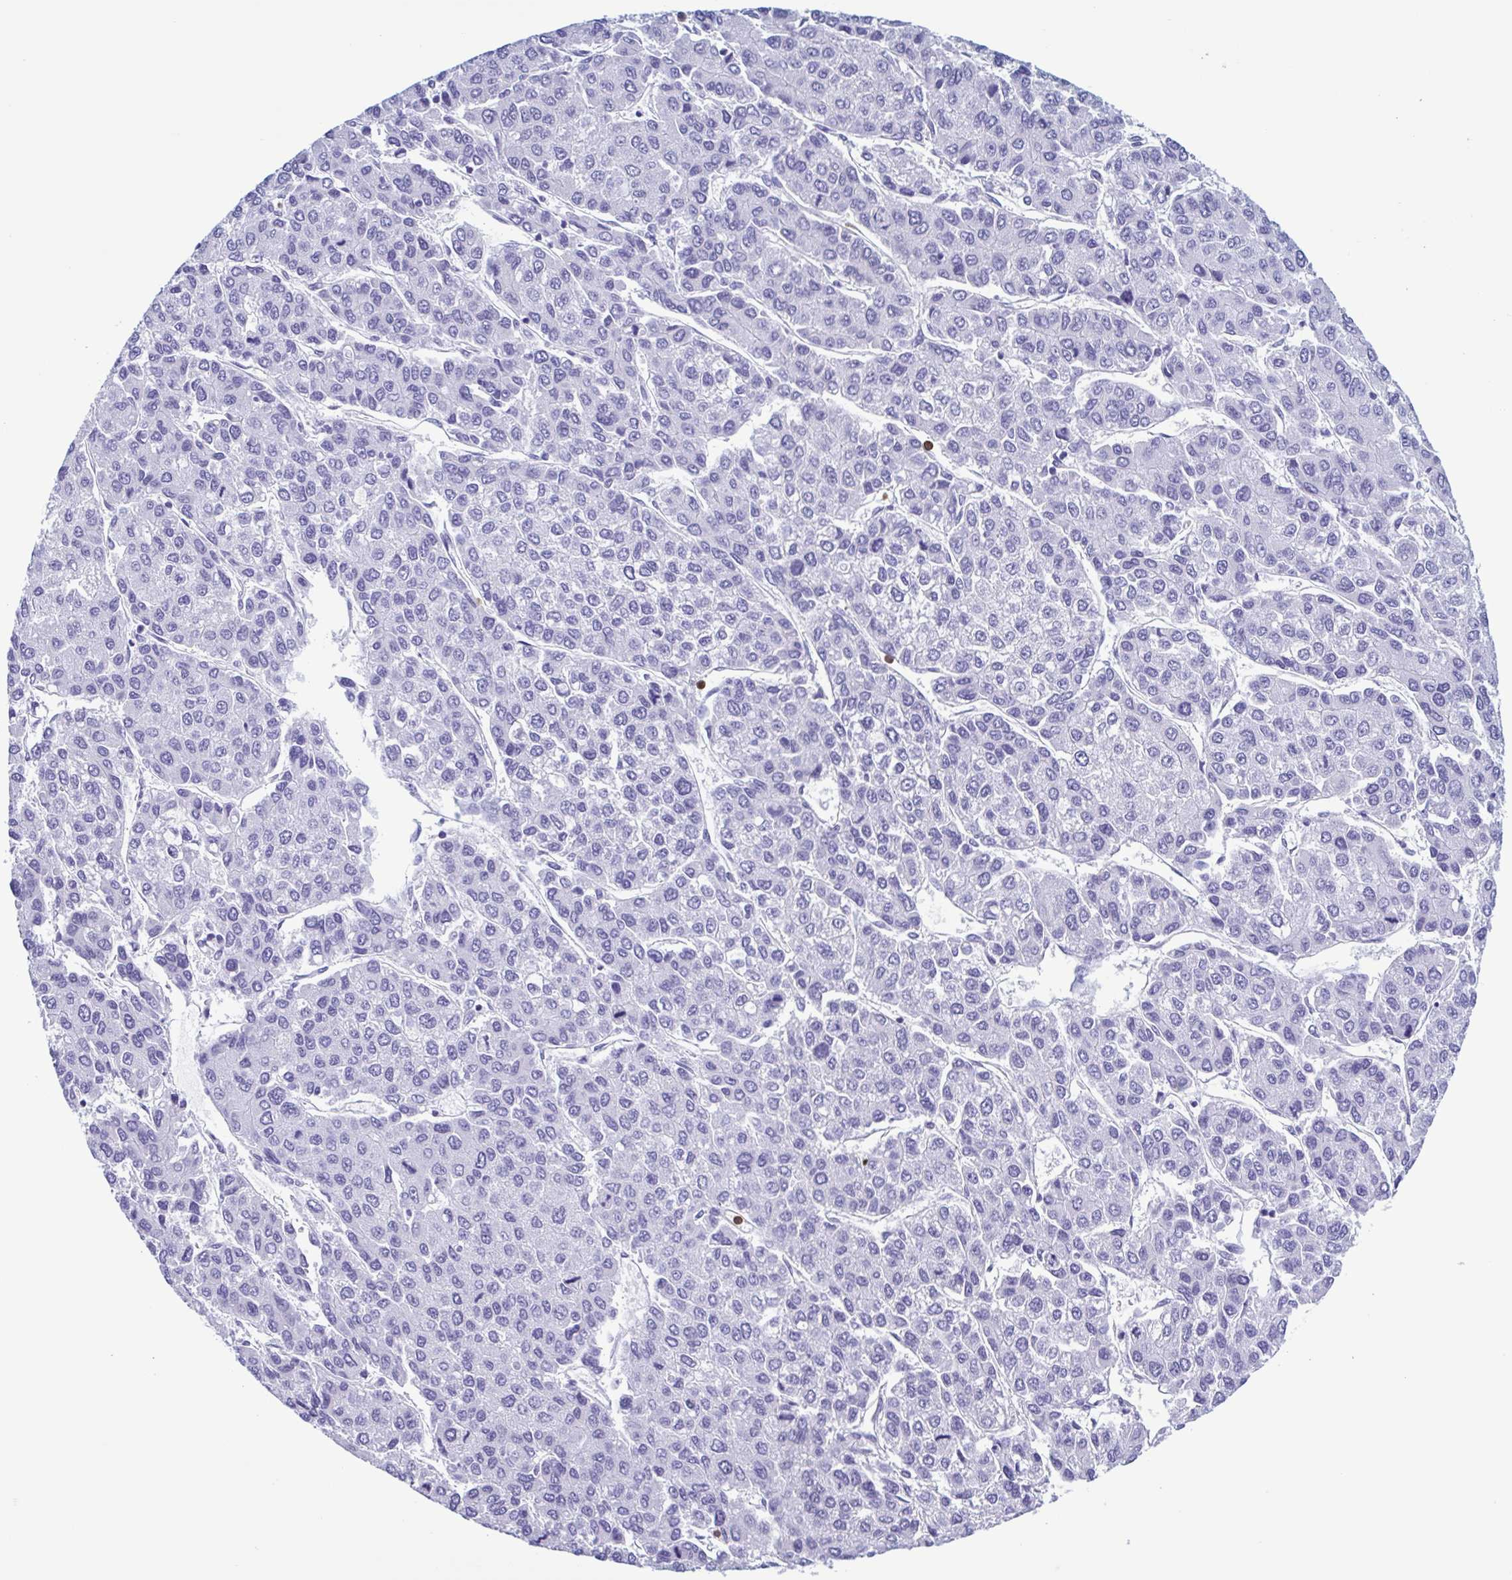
{"staining": {"intensity": "negative", "quantity": "none", "location": "none"}, "tissue": "liver cancer", "cell_type": "Tumor cells", "image_type": "cancer", "snomed": [{"axis": "morphology", "description": "Carcinoma, Hepatocellular, NOS"}, {"axis": "topography", "description": "Liver"}], "caption": "A high-resolution photomicrograph shows immunohistochemistry staining of liver cancer, which shows no significant staining in tumor cells.", "gene": "LTF", "patient": {"sex": "female", "age": 66}}